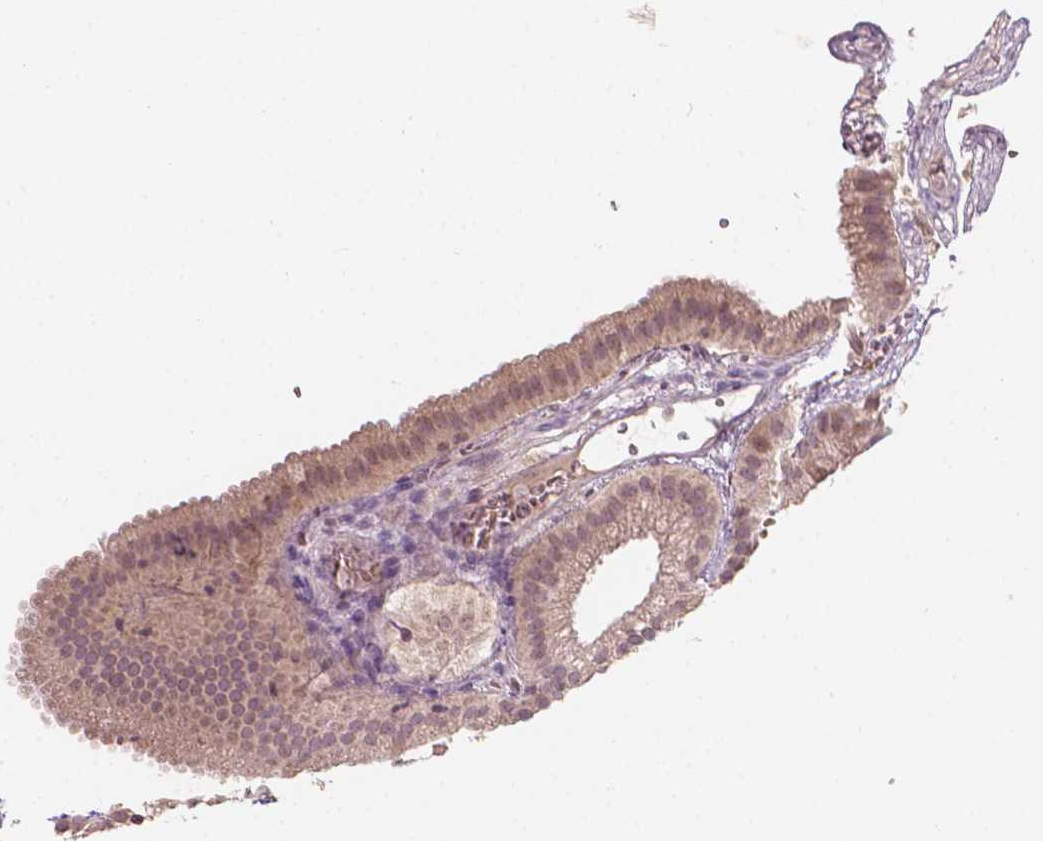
{"staining": {"intensity": "moderate", "quantity": ">75%", "location": "cytoplasmic/membranous"}, "tissue": "gallbladder", "cell_type": "Glandular cells", "image_type": "normal", "snomed": [{"axis": "morphology", "description": "Normal tissue, NOS"}, {"axis": "topography", "description": "Gallbladder"}], "caption": "IHC (DAB (3,3'-diaminobenzidine)) staining of normal human gallbladder shows moderate cytoplasmic/membranous protein staining in about >75% of glandular cells.", "gene": "NOS1AP", "patient": {"sex": "female", "age": 63}}